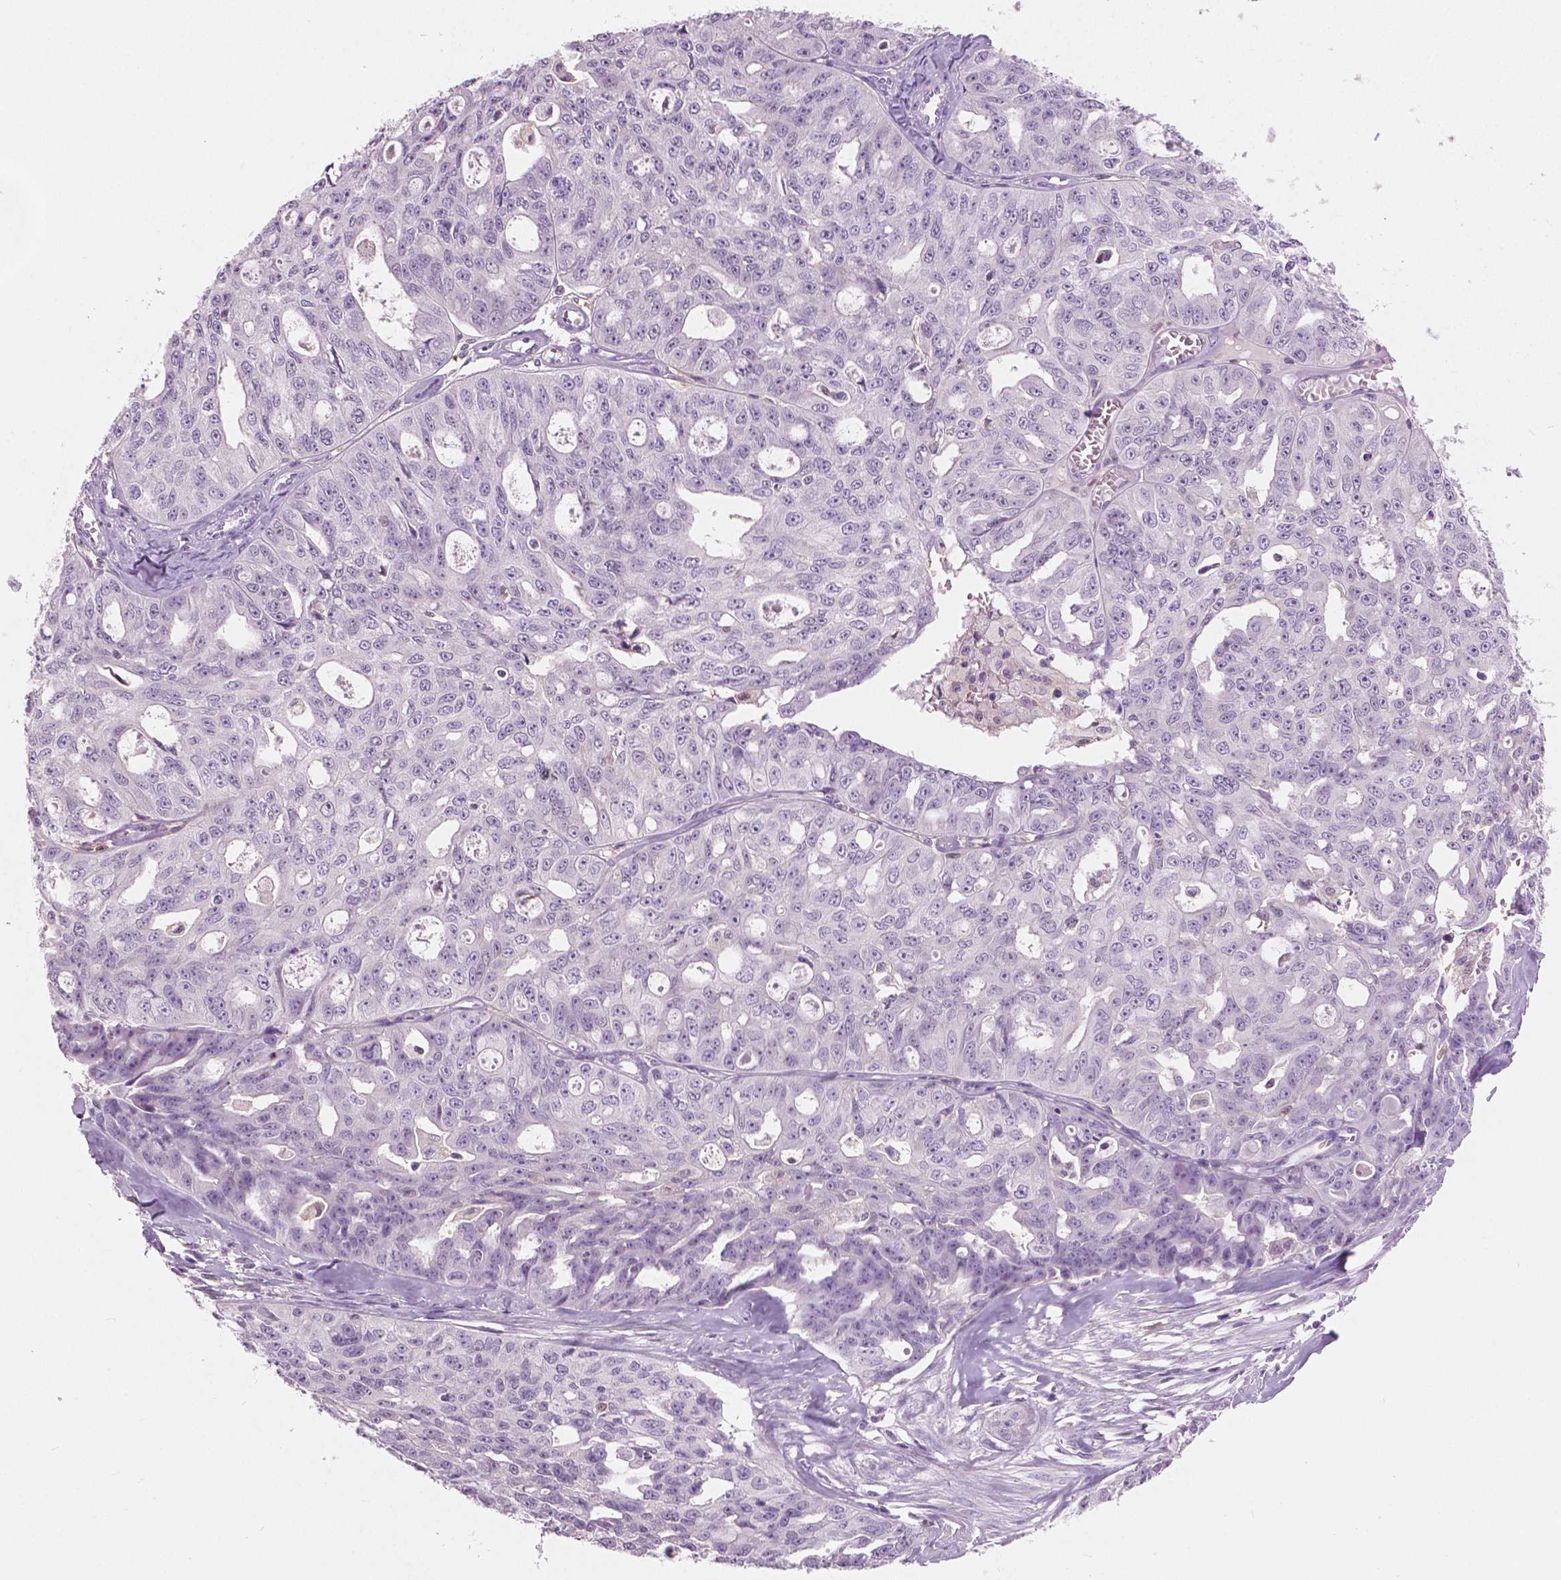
{"staining": {"intensity": "negative", "quantity": "none", "location": "none"}, "tissue": "ovarian cancer", "cell_type": "Tumor cells", "image_type": "cancer", "snomed": [{"axis": "morphology", "description": "Carcinoma, endometroid"}, {"axis": "topography", "description": "Ovary"}], "caption": "IHC of human ovarian cancer (endometroid carcinoma) demonstrates no expression in tumor cells.", "gene": "GALM", "patient": {"sex": "female", "age": 65}}